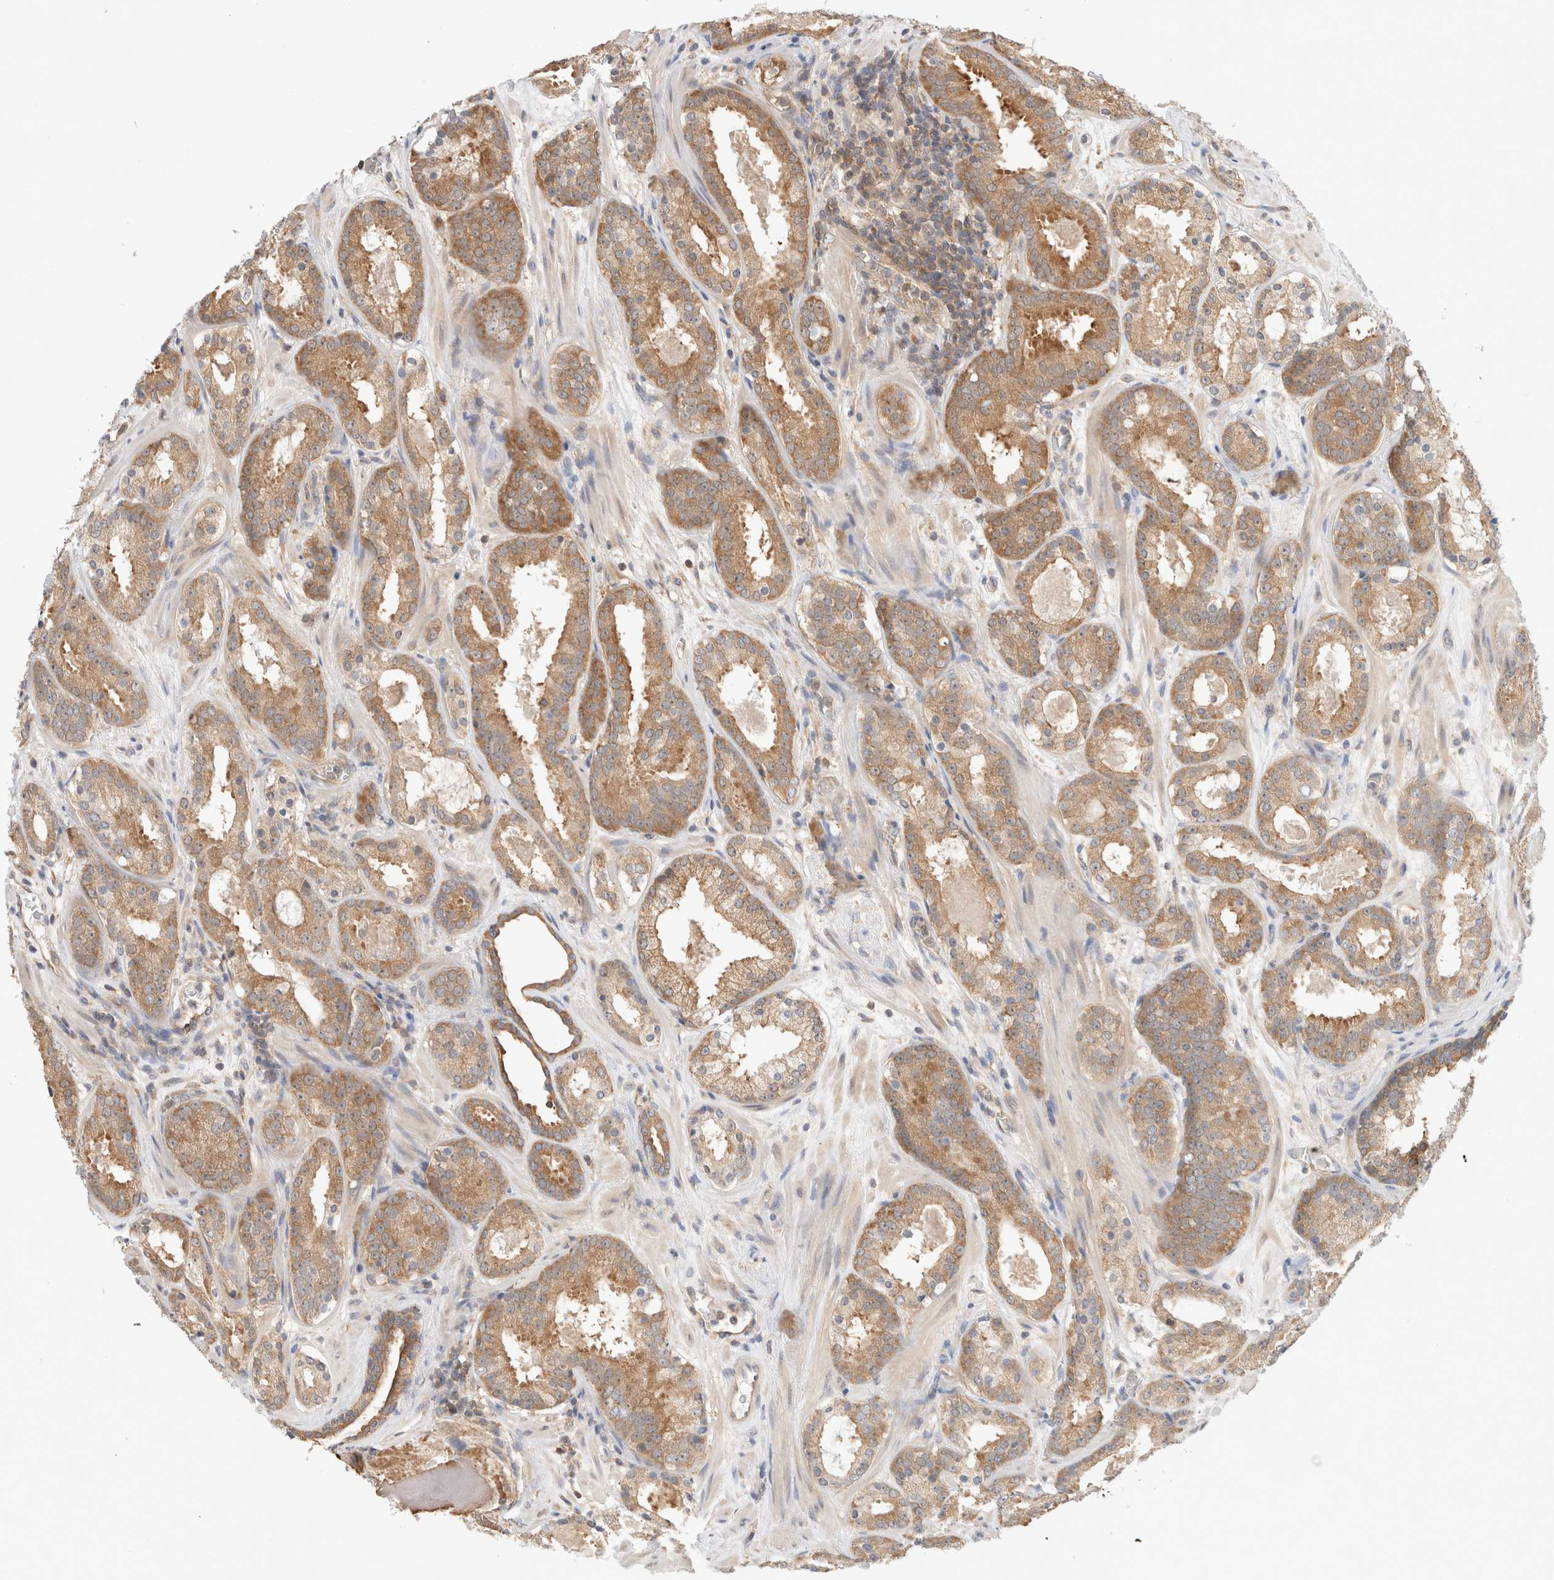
{"staining": {"intensity": "moderate", "quantity": ">75%", "location": "cytoplasmic/membranous"}, "tissue": "prostate cancer", "cell_type": "Tumor cells", "image_type": "cancer", "snomed": [{"axis": "morphology", "description": "Adenocarcinoma, Low grade"}, {"axis": "topography", "description": "Prostate"}], "caption": "This is a micrograph of IHC staining of adenocarcinoma (low-grade) (prostate), which shows moderate staining in the cytoplasmic/membranous of tumor cells.", "gene": "C17orf97", "patient": {"sex": "male", "age": 69}}